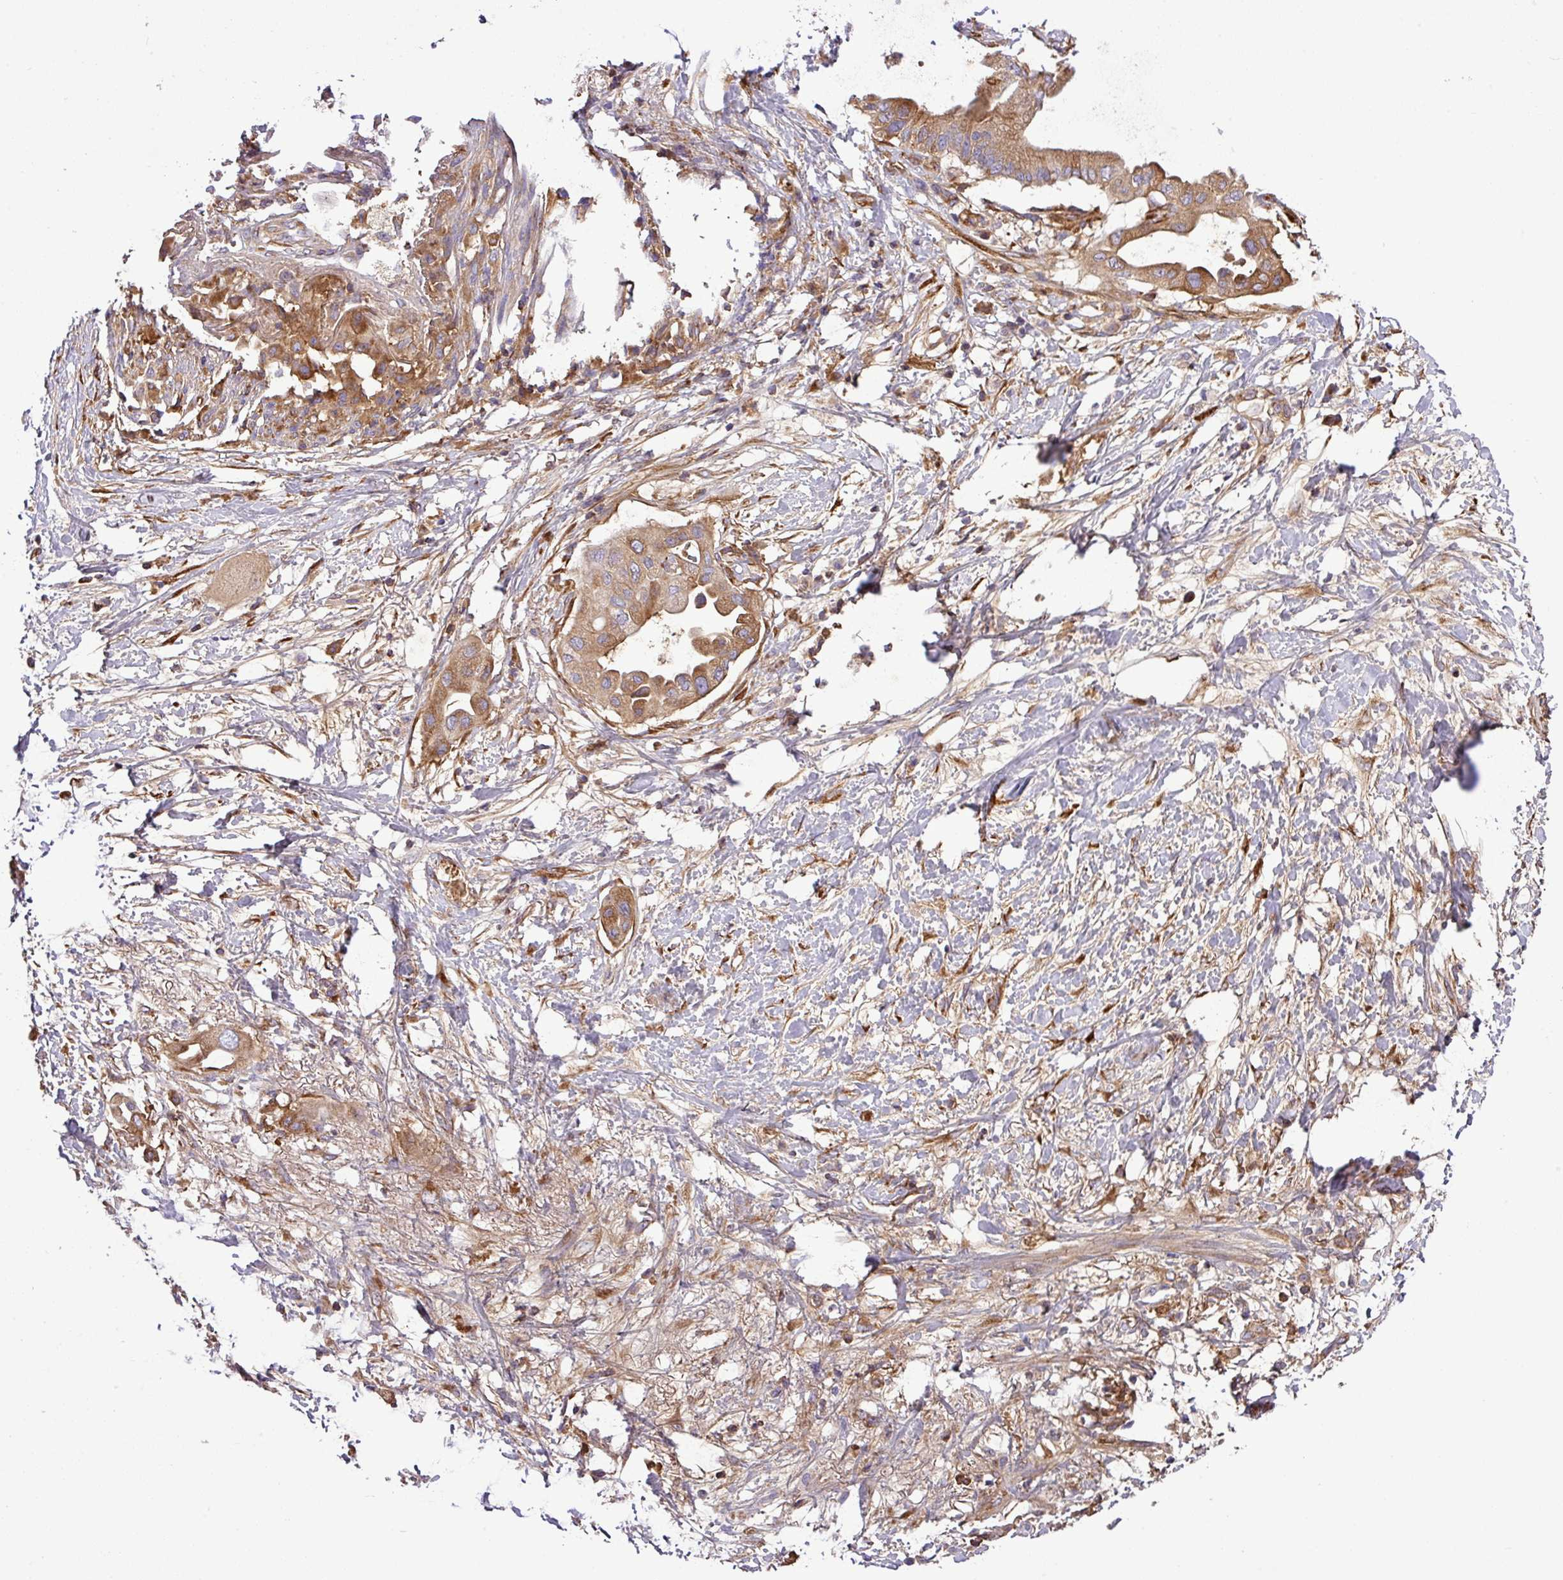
{"staining": {"intensity": "moderate", "quantity": ">75%", "location": "cytoplasmic/membranous"}, "tissue": "pancreatic cancer", "cell_type": "Tumor cells", "image_type": "cancer", "snomed": [{"axis": "morphology", "description": "Adenocarcinoma, NOS"}, {"axis": "topography", "description": "Pancreas"}], "caption": "Approximately >75% of tumor cells in pancreatic adenocarcinoma reveal moderate cytoplasmic/membranous protein expression as visualized by brown immunohistochemical staining.", "gene": "CWH43", "patient": {"sex": "male", "age": 68}}